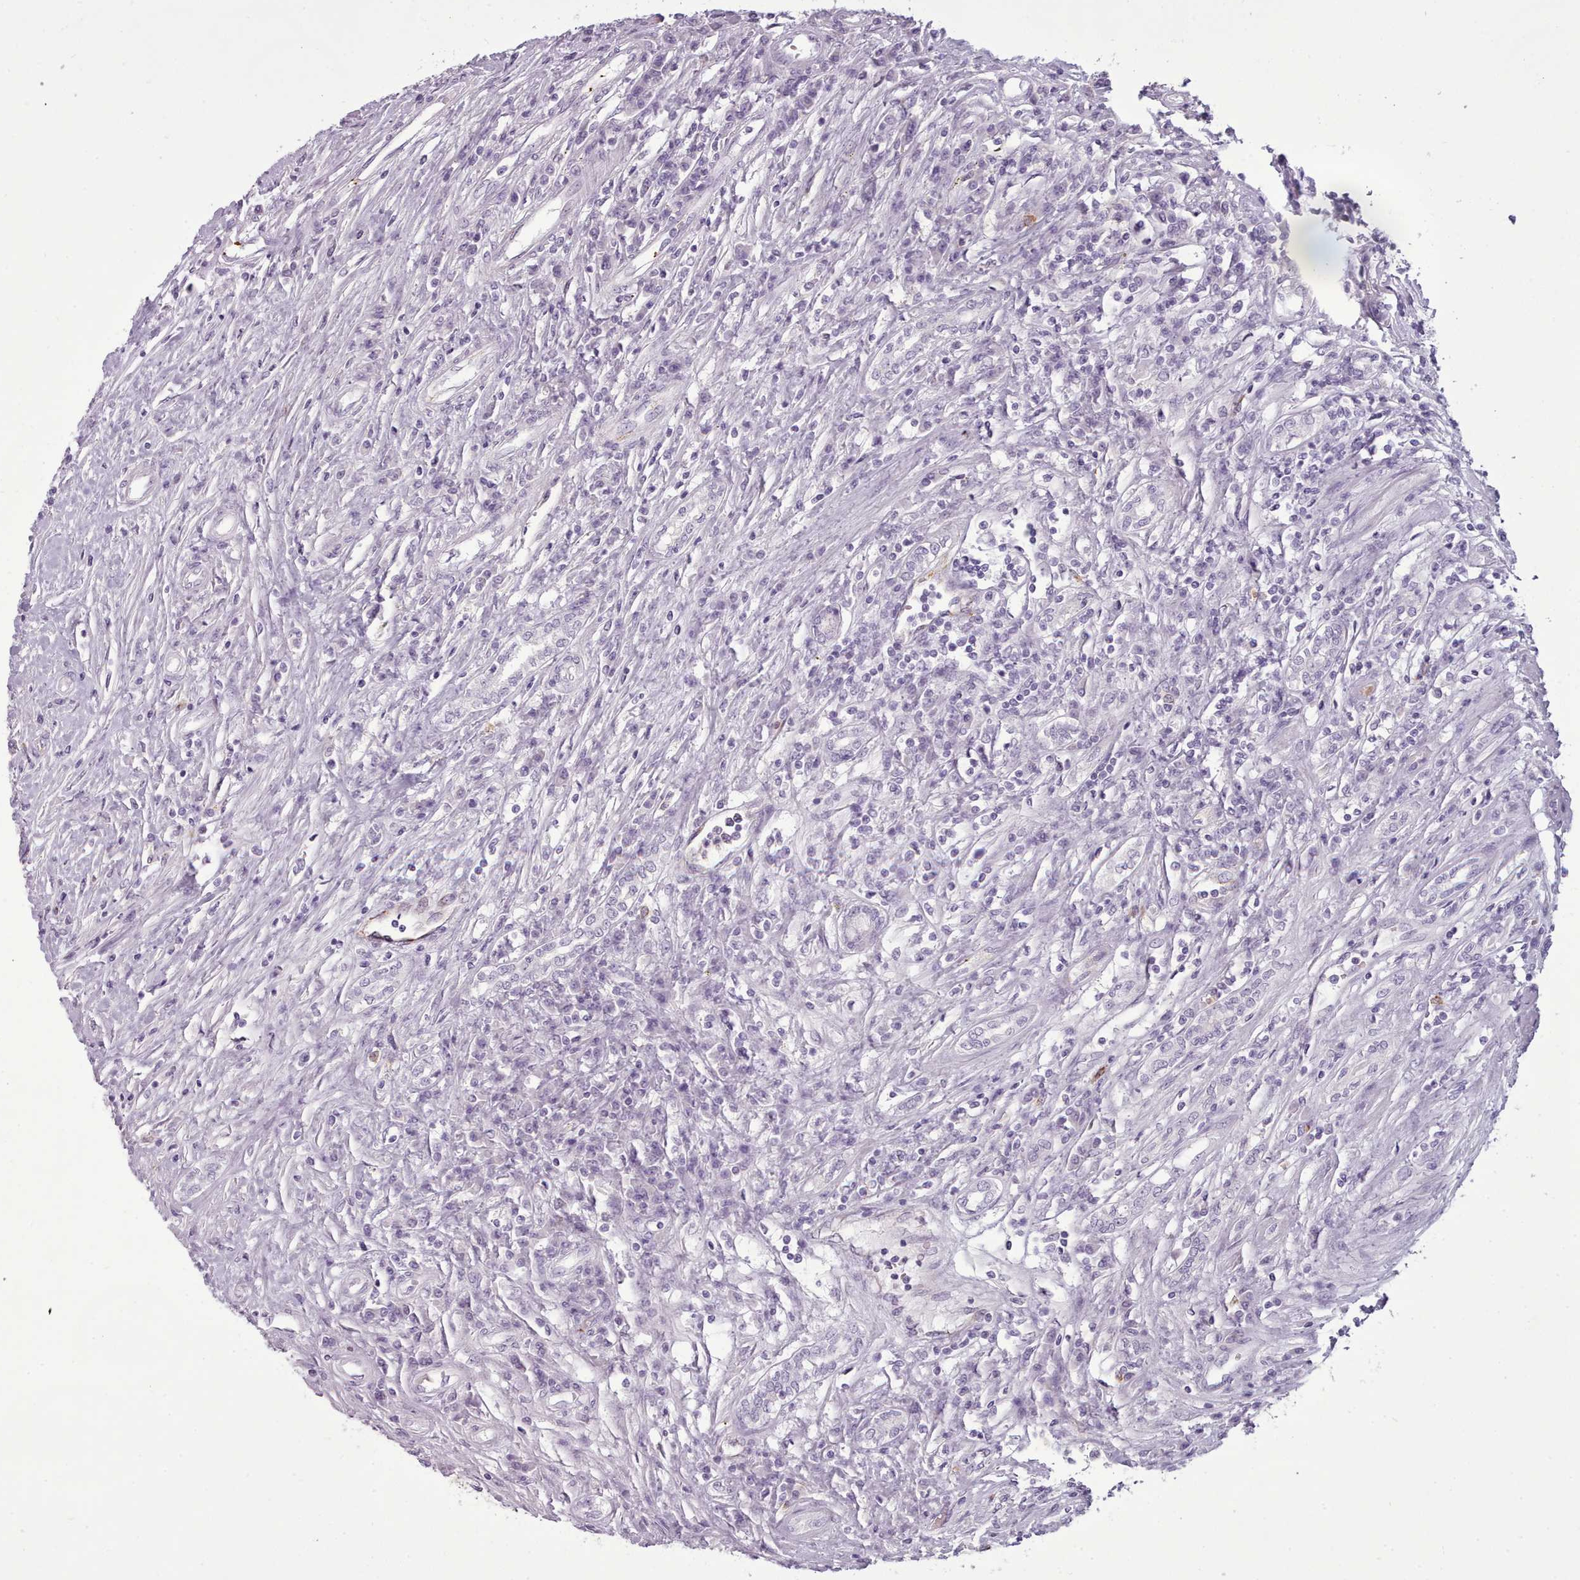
{"staining": {"intensity": "negative", "quantity": "none", "location": "none"}, "tissue": "renal cancer", "cell_type": "Tumor cells", "image_type": "cancer", "snomed": [{"axis": "morphology", "description": "Adenocarcinoma, NOS"}, {"axis": "topography", "description": "Kidney"}], "caption": "There is no significant expression in tumor cells of renal adenocarcinoma.", "gene": "NDST2", "patient": {"sex": "female", "age": 67}}